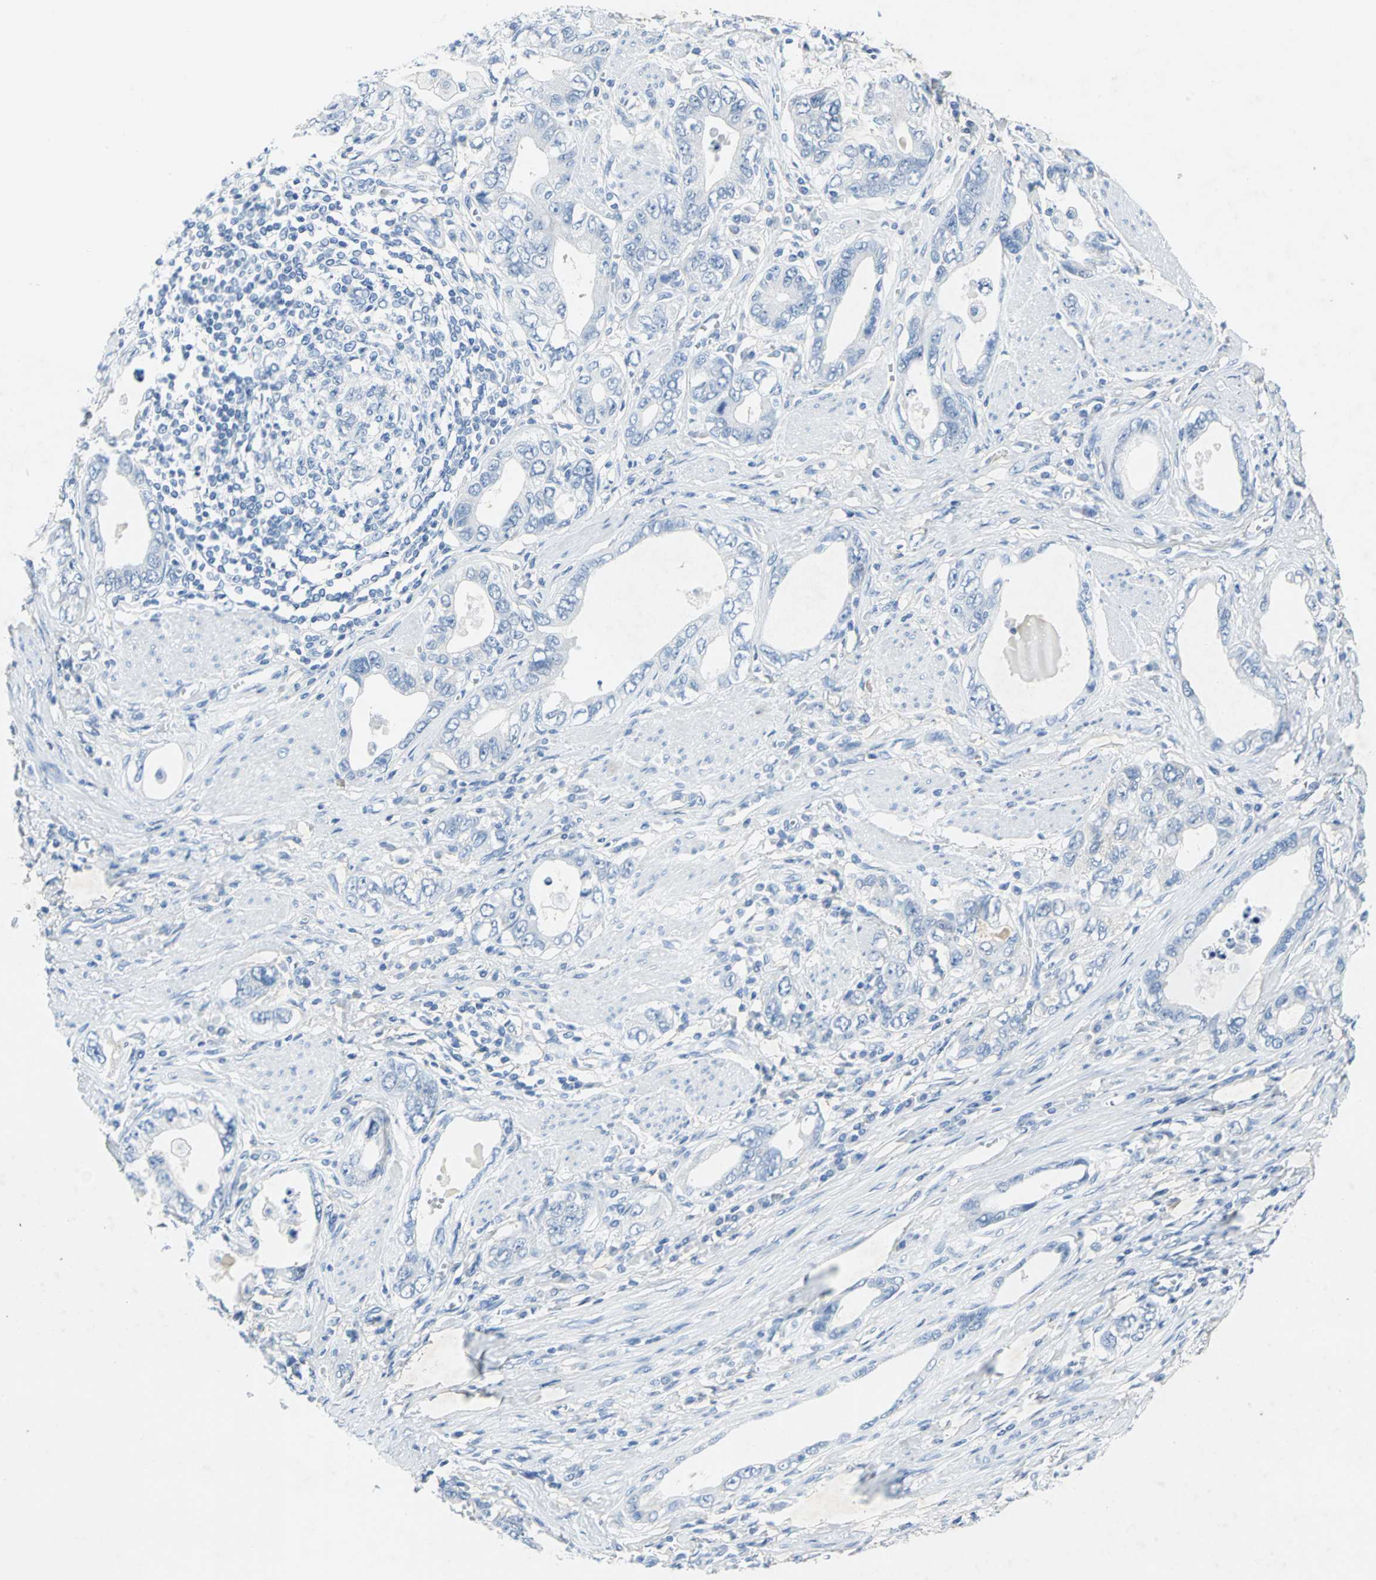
{"staining": {"intensity": "negative", "quantity": "none", "location": "none"}, "tissue": "stomach cancer", "cell_type": "Tumor cells", "image_type": "cancer", "snomed": [{"axis": "morphology", "description": "Adenocarcinoma, NOS"}, {"axis": "topography", "description": "Stomach, lower"}], "caption": "Adenocarcinoma (stomach) was stained to show a protein in brown. There is no significant expression in tumor cells.", "gene": "SFN", "patient": {"sex": "female", "age": 93}}